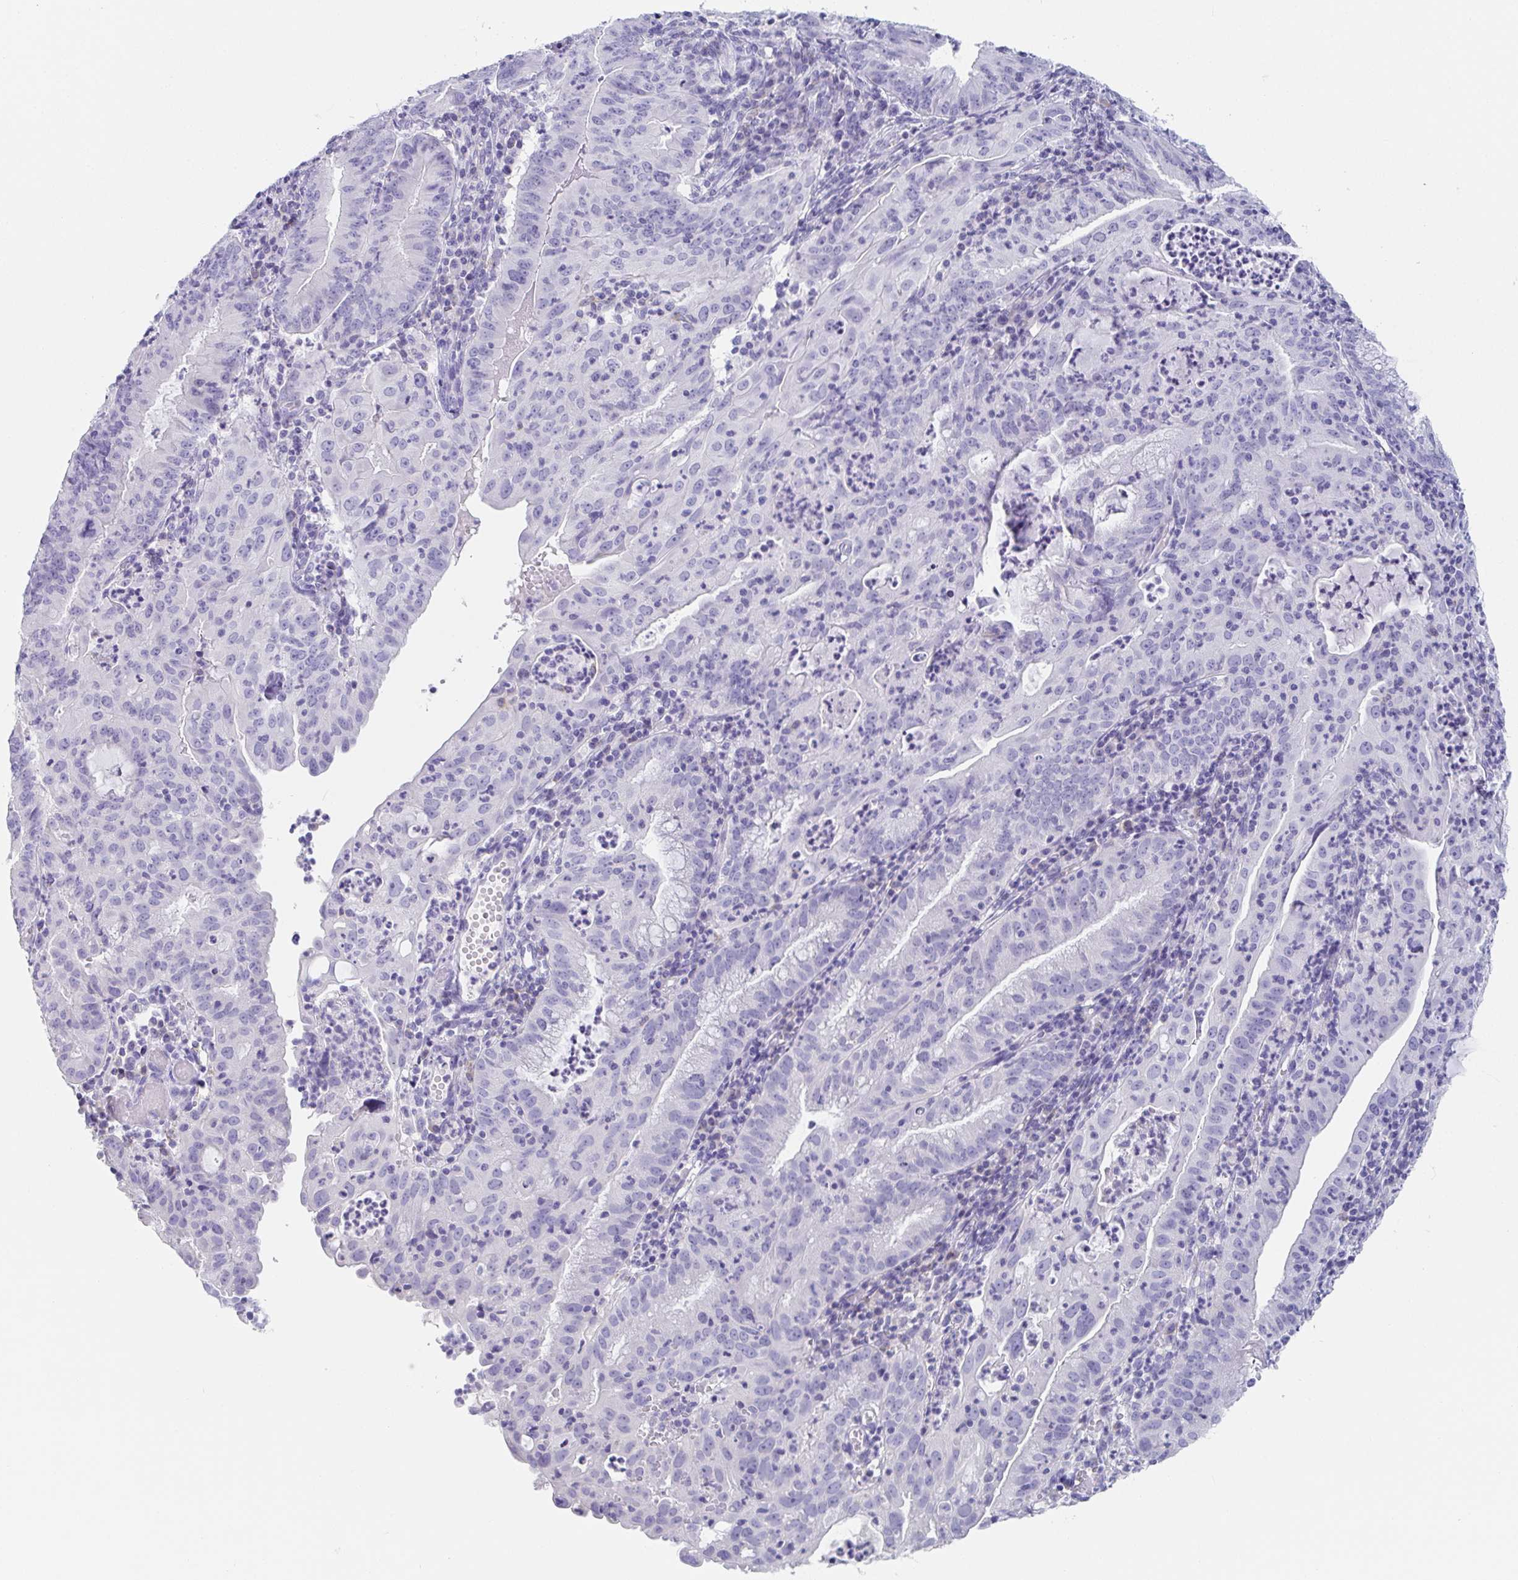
{"staining": {"intensity": "negative", "quantity": "none", "location": "none"}, "tissue": "endometrial cancer", "cell_type": "Tumor cells", "image_type": "cancer", "snomed": [{"axis": "morphology", "description": "Adenocarcinoma, NOS"}, {"axis": "topography", "description": "Endometrium"}], "caption": "High magnification brightfield microscopy of endometrial cancer (adenocarcinoma) stained with DAB (brown) and counterstained with hematoxylin (blue): tumor cells show no significant staining.", "gene": "PLA2G1B", "patient": {"sex": "female", "age": 60}}